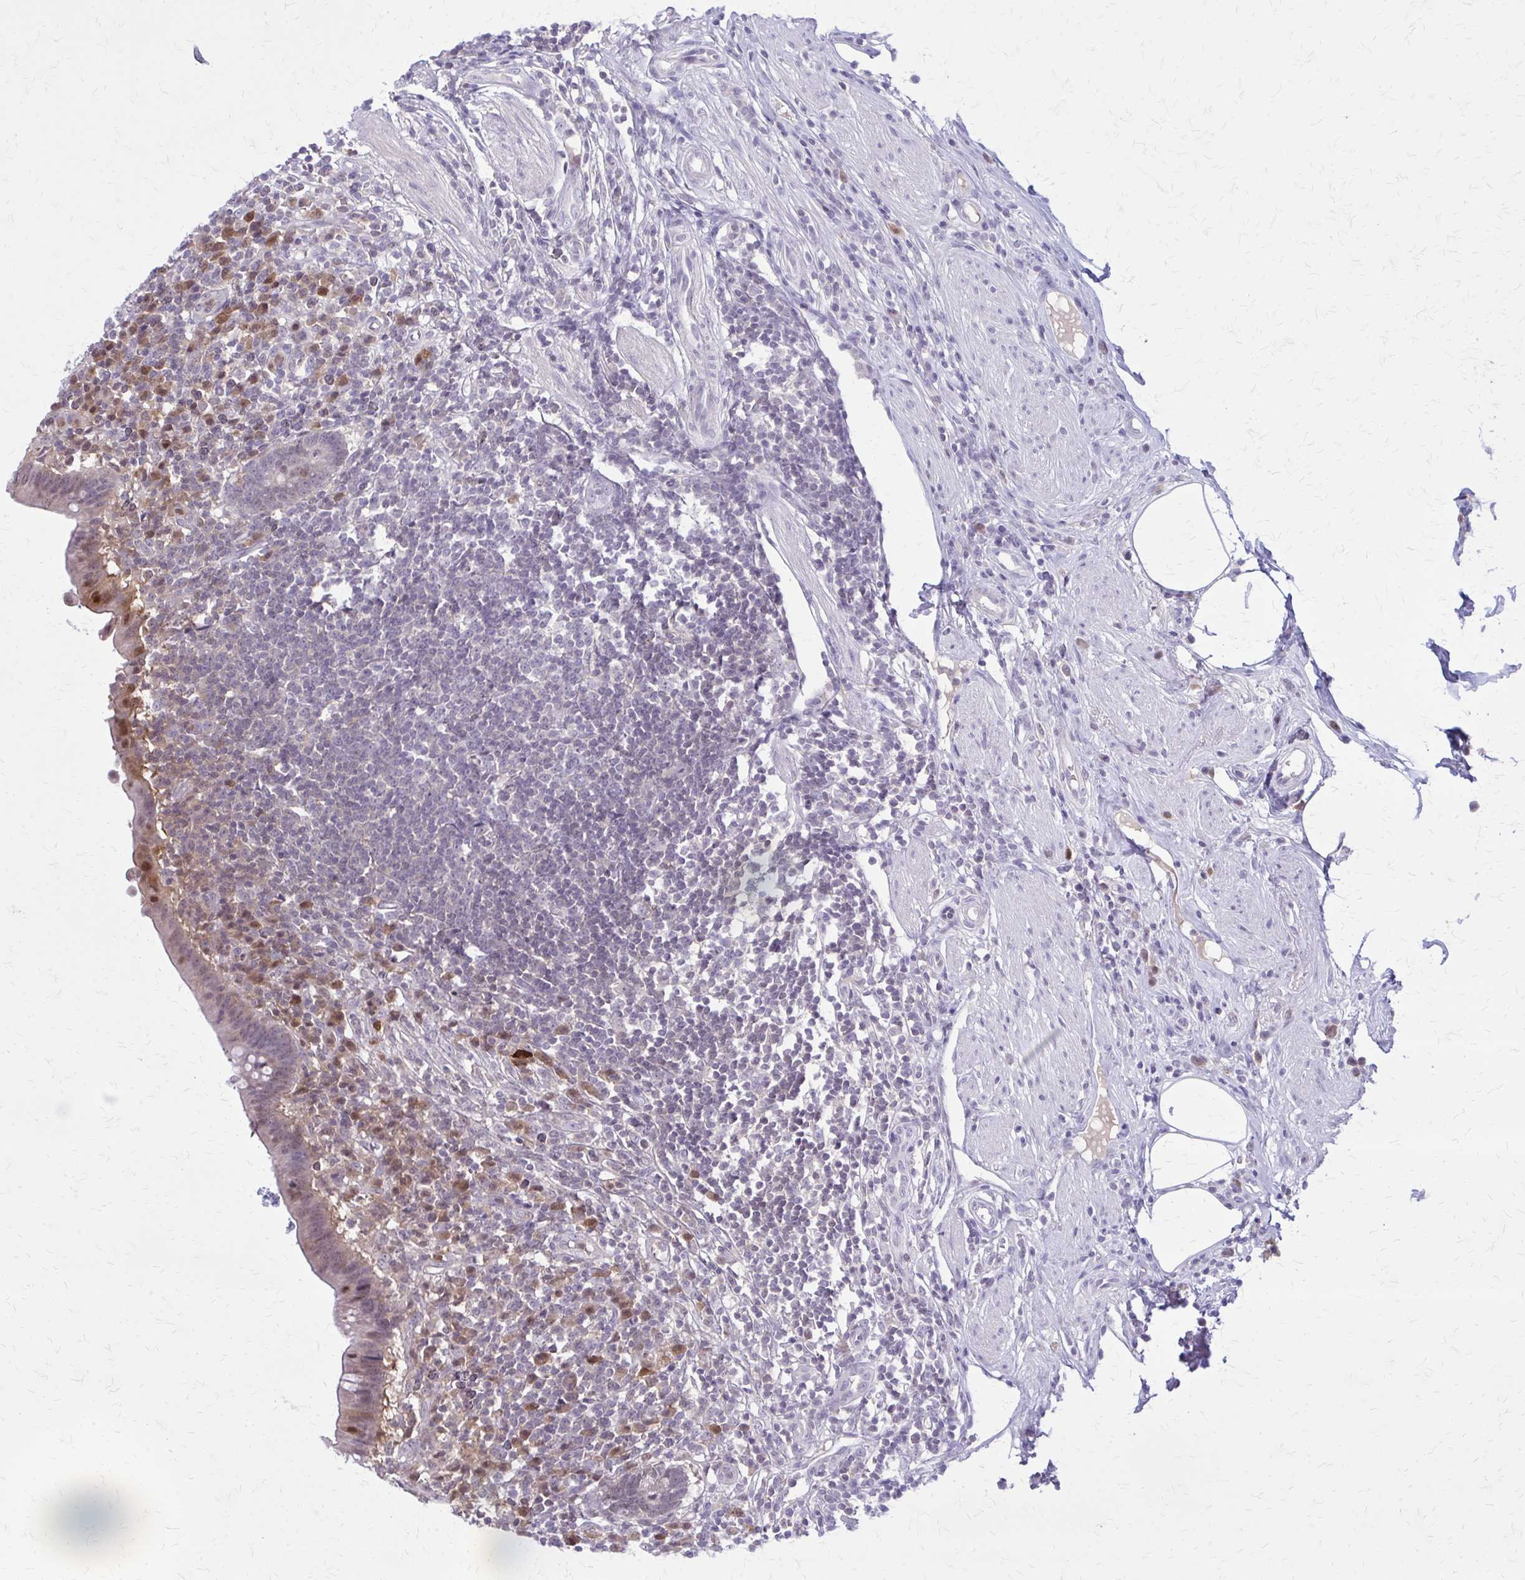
{"staining": {"intensity": "negative", "quantity": "none", "location": "none"}, "tissue": "appendix", "cell_type": "Glandular cells", "image_type": "normal", "snomed": [{"axis": "morphology", "description": "Normal tissue, NOS"}, {"axis": "topography", "description": "Appendix"}], "caption": "Image shows no significant protein positivity in glandular cells of normal appendix. Brightfield microscopy of immunohistochemistry stained with DAB (brown) and hematoxylin (blue), captured at high magnification.", "gene": "GLRX", "patient": {"sex": "female", "age": 56}}